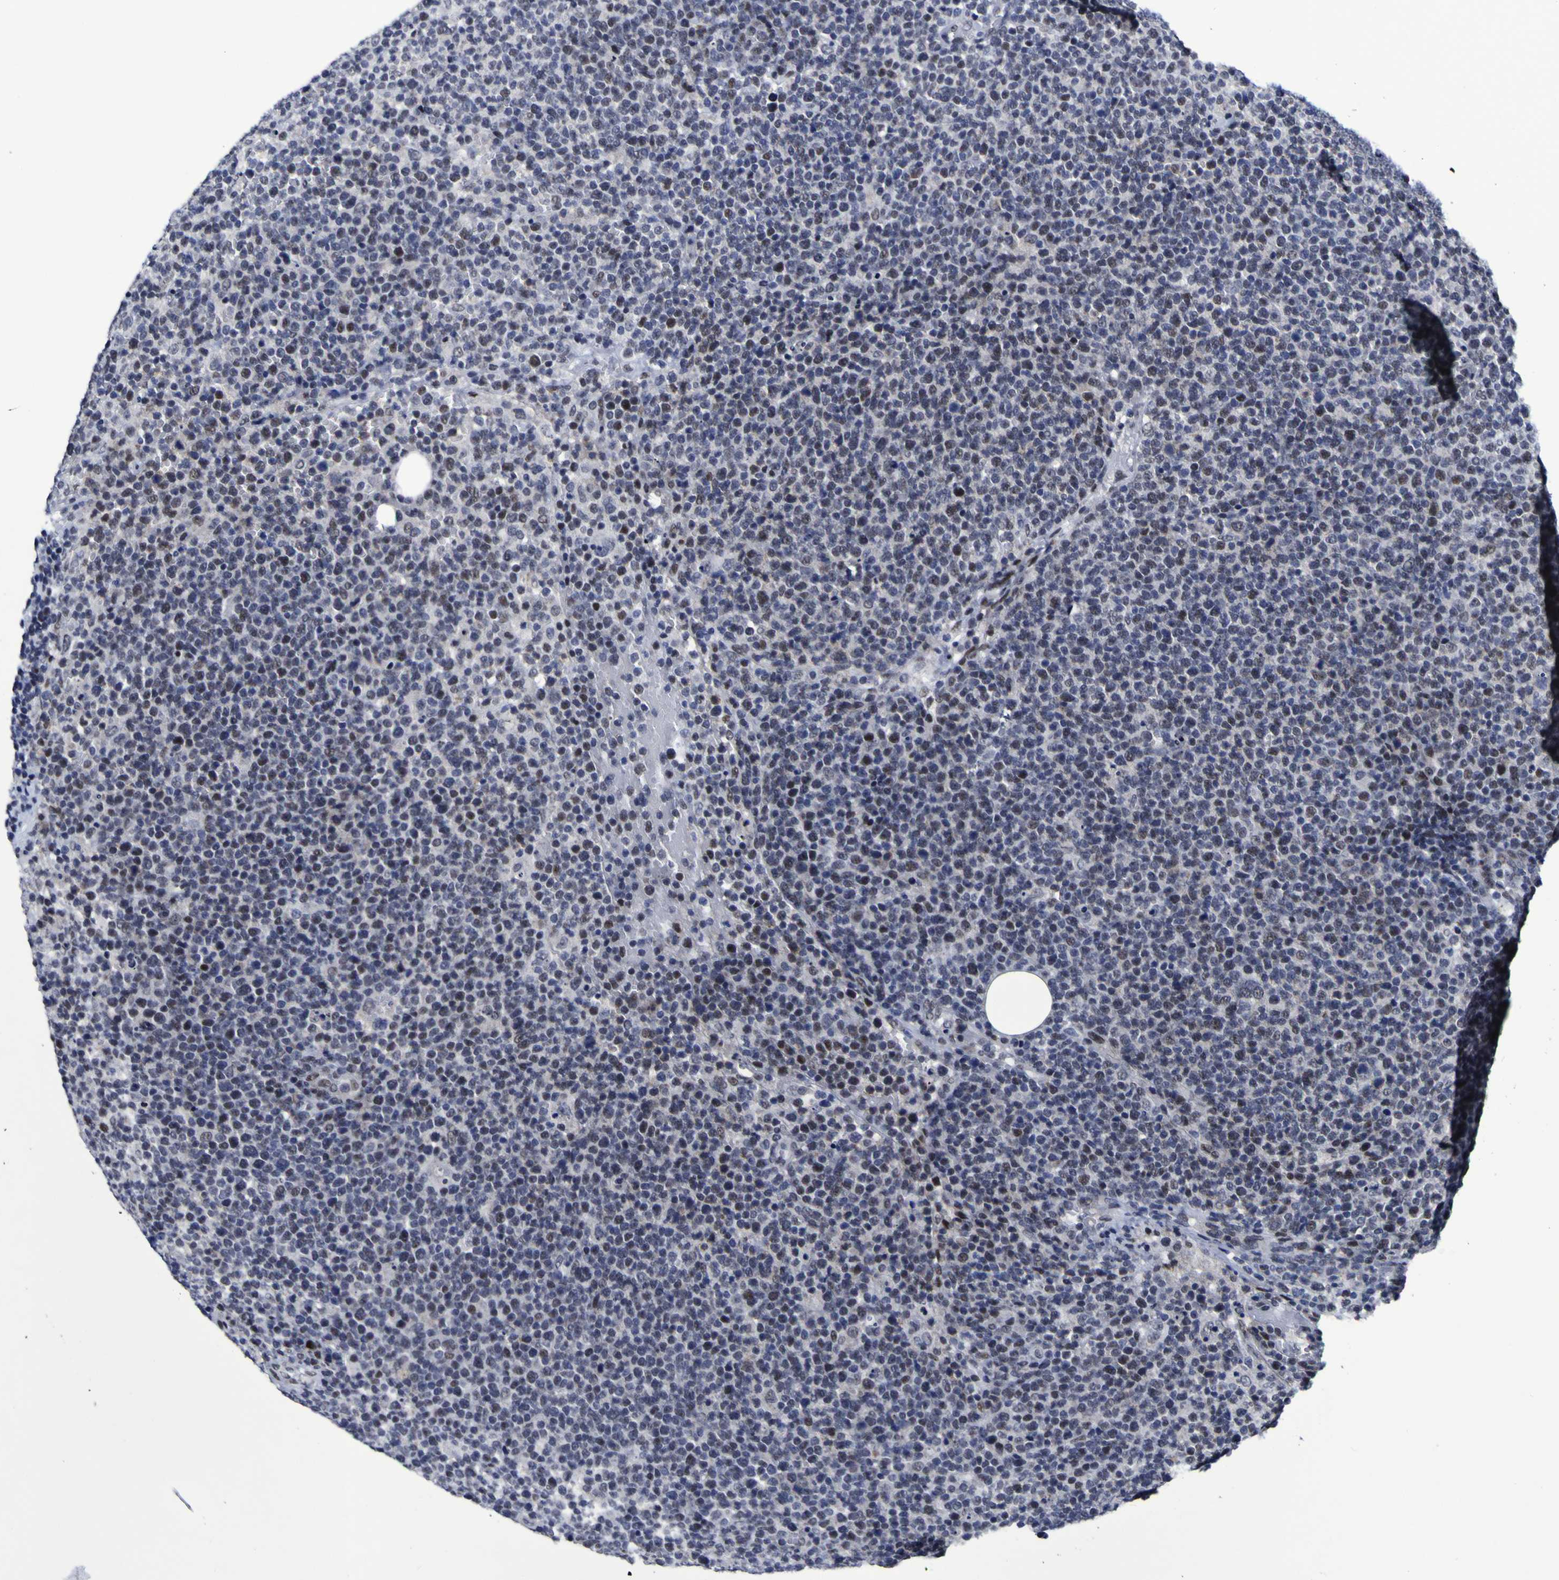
{"staining": {"intensity": "moderate", "quantity": "25%-75%", "location": "nuclear"}, "tissue": "lymphoma", "cell_type": "Tumor cells", "image_type": "cancer", "snomed": [{"axis": "morphology", "description": "Malignant lymphoma, non-Hodgkin's type, High grade"}, {"axis": "topography", "description": "Lymph node"}], "caption": "Lymphoma was stained to show a protein in brown. There is medium levels of moderate nuclear expression in about 25%-75% of tumor cells. Immunohistochemistry (ihc) stains the protein in brown and the nuclei are stained blue.", "gene": "MBD3", "patient": {"sex": "male", "age": 61}}